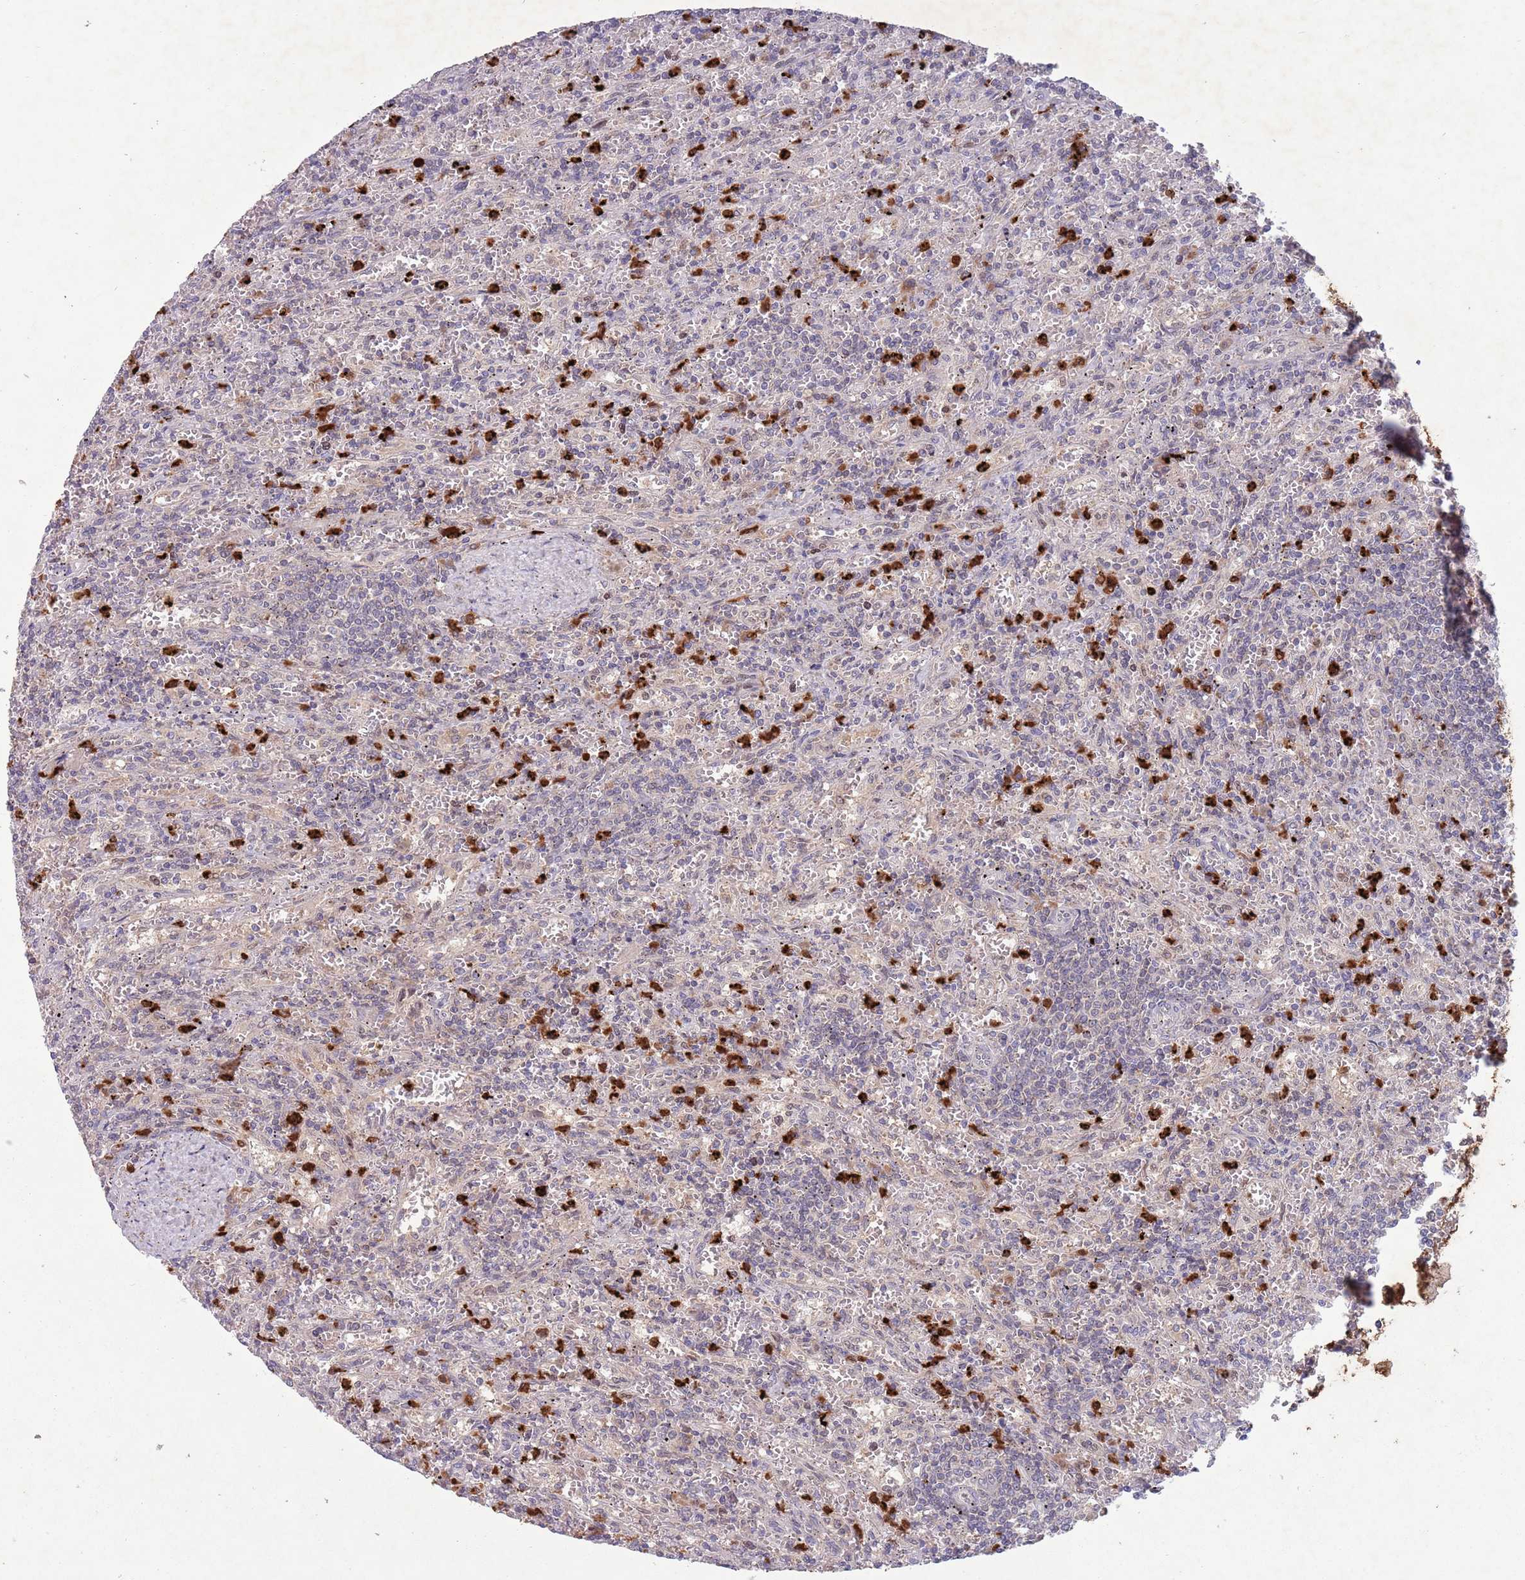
{"staining": {"intensity": "negative", "quantity": "none", "location": "none"}, "tissue": "lymphoma", "cell_type": "Tumor cells", "image_type": "cancer", "snomed": [{"axis": "morphology", "description": "Malignant lymphoma, non-Hodgkin's type, Low grade"}, {"axis": "topography", "description": "Spleen"}], "caption": "Histopathology image shows no significant protein staining in tumor cells of malignant lymphoma, non-Hodgkin's type (low-grade).", "gene": "TYW1", "patient": {"sex": "male", "age": 76}}